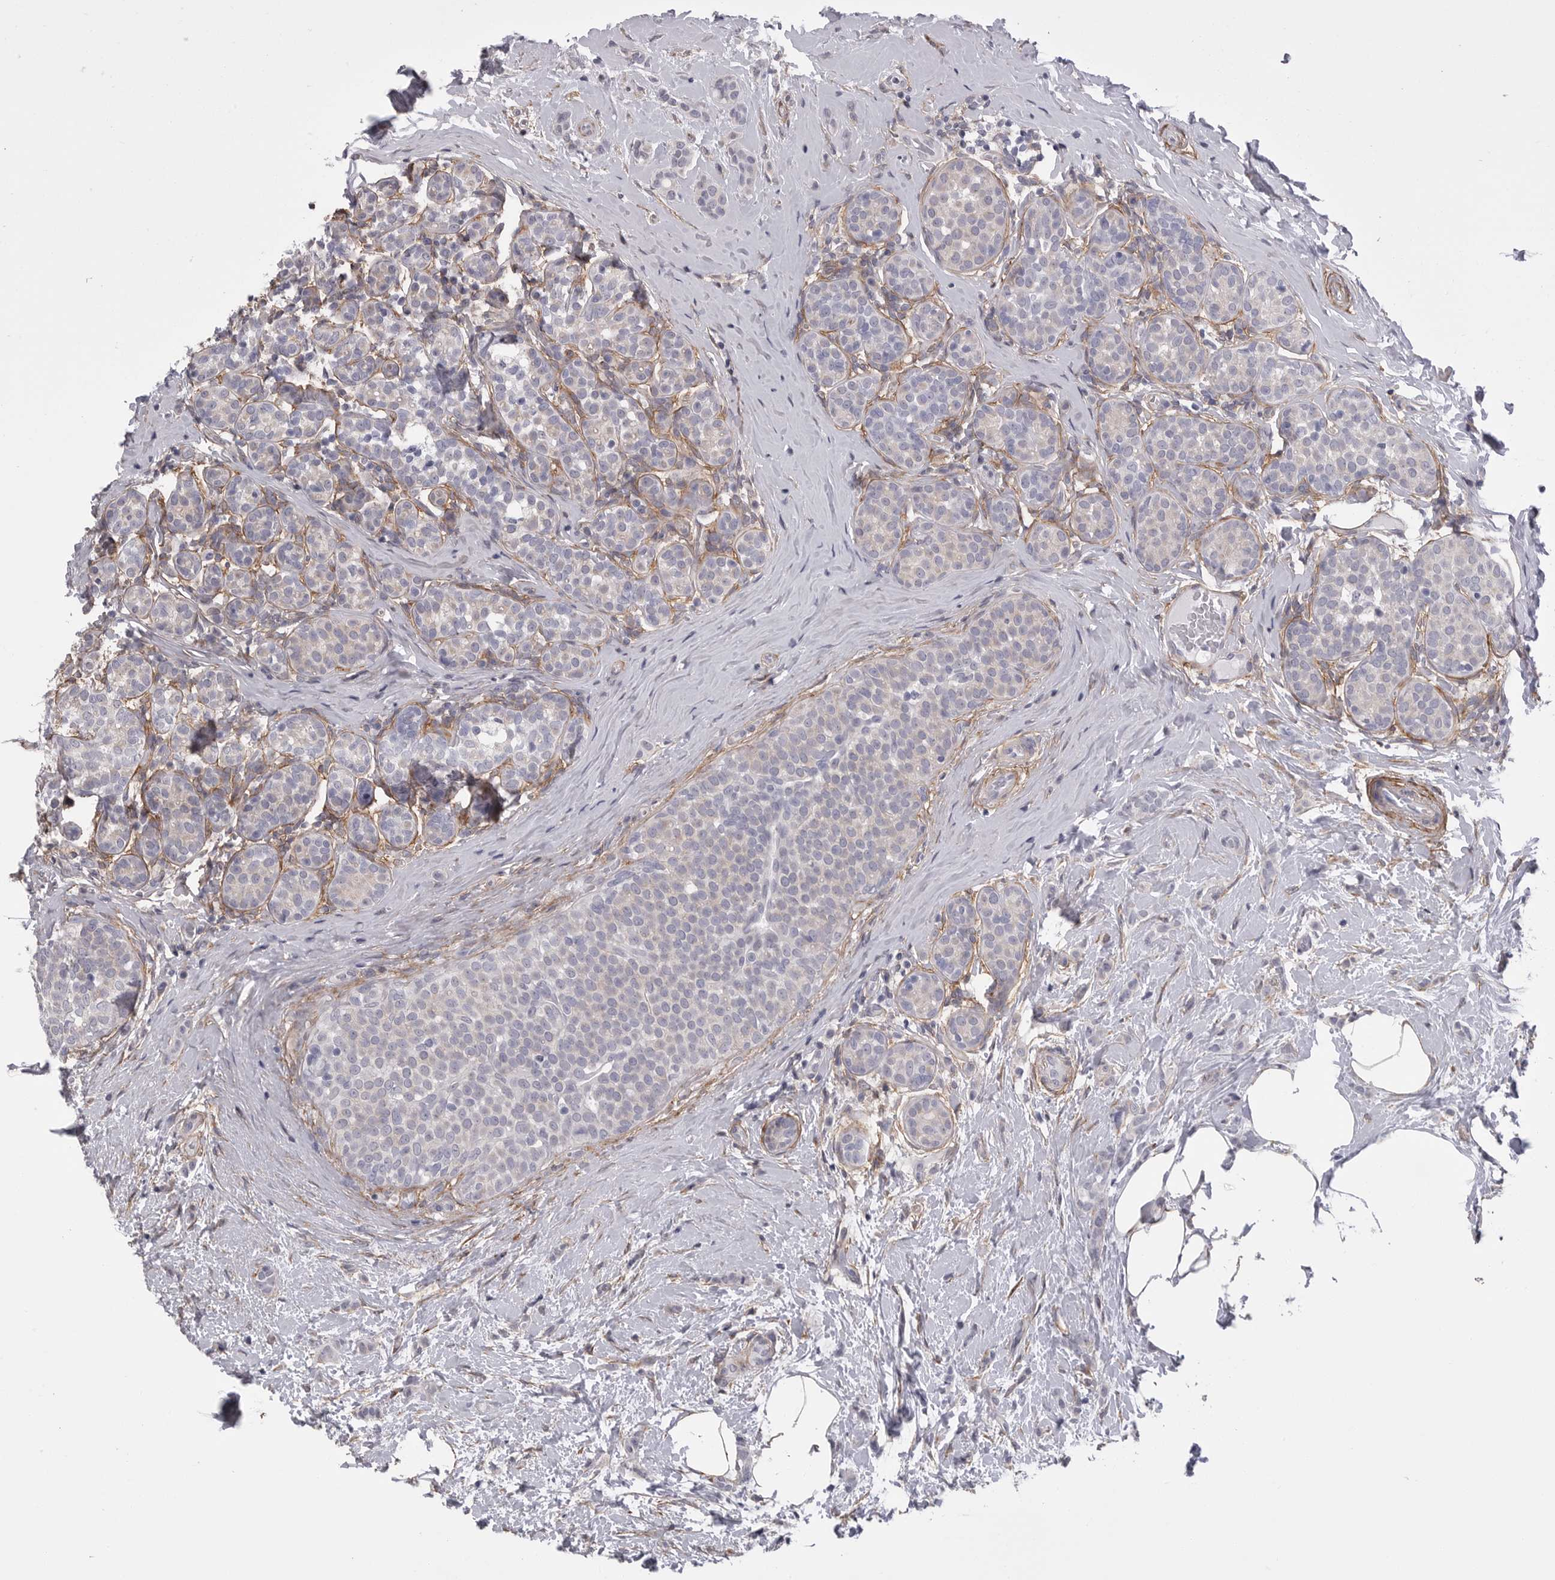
{"staining": {"intensity": "negative", "quantity": "none", "location": "none"}, "tissue": "breast cancer", "cell_type": "Tumor cells", "image_type": "cancer", "snomed": [{"axis": "morphology", "description": "Lobular carcinoma, in situ"}, {"axis": "morphology", "description": "Lobular carcinoma"}, {"axis": "topography", "description": "Breast"}], "caption": "Tumor cells are negative for protein expression in human breast cancer (lobular carcinoma in situ).", "gene": "AKAP12", "patient": {"sex": "female", "age": 41}}